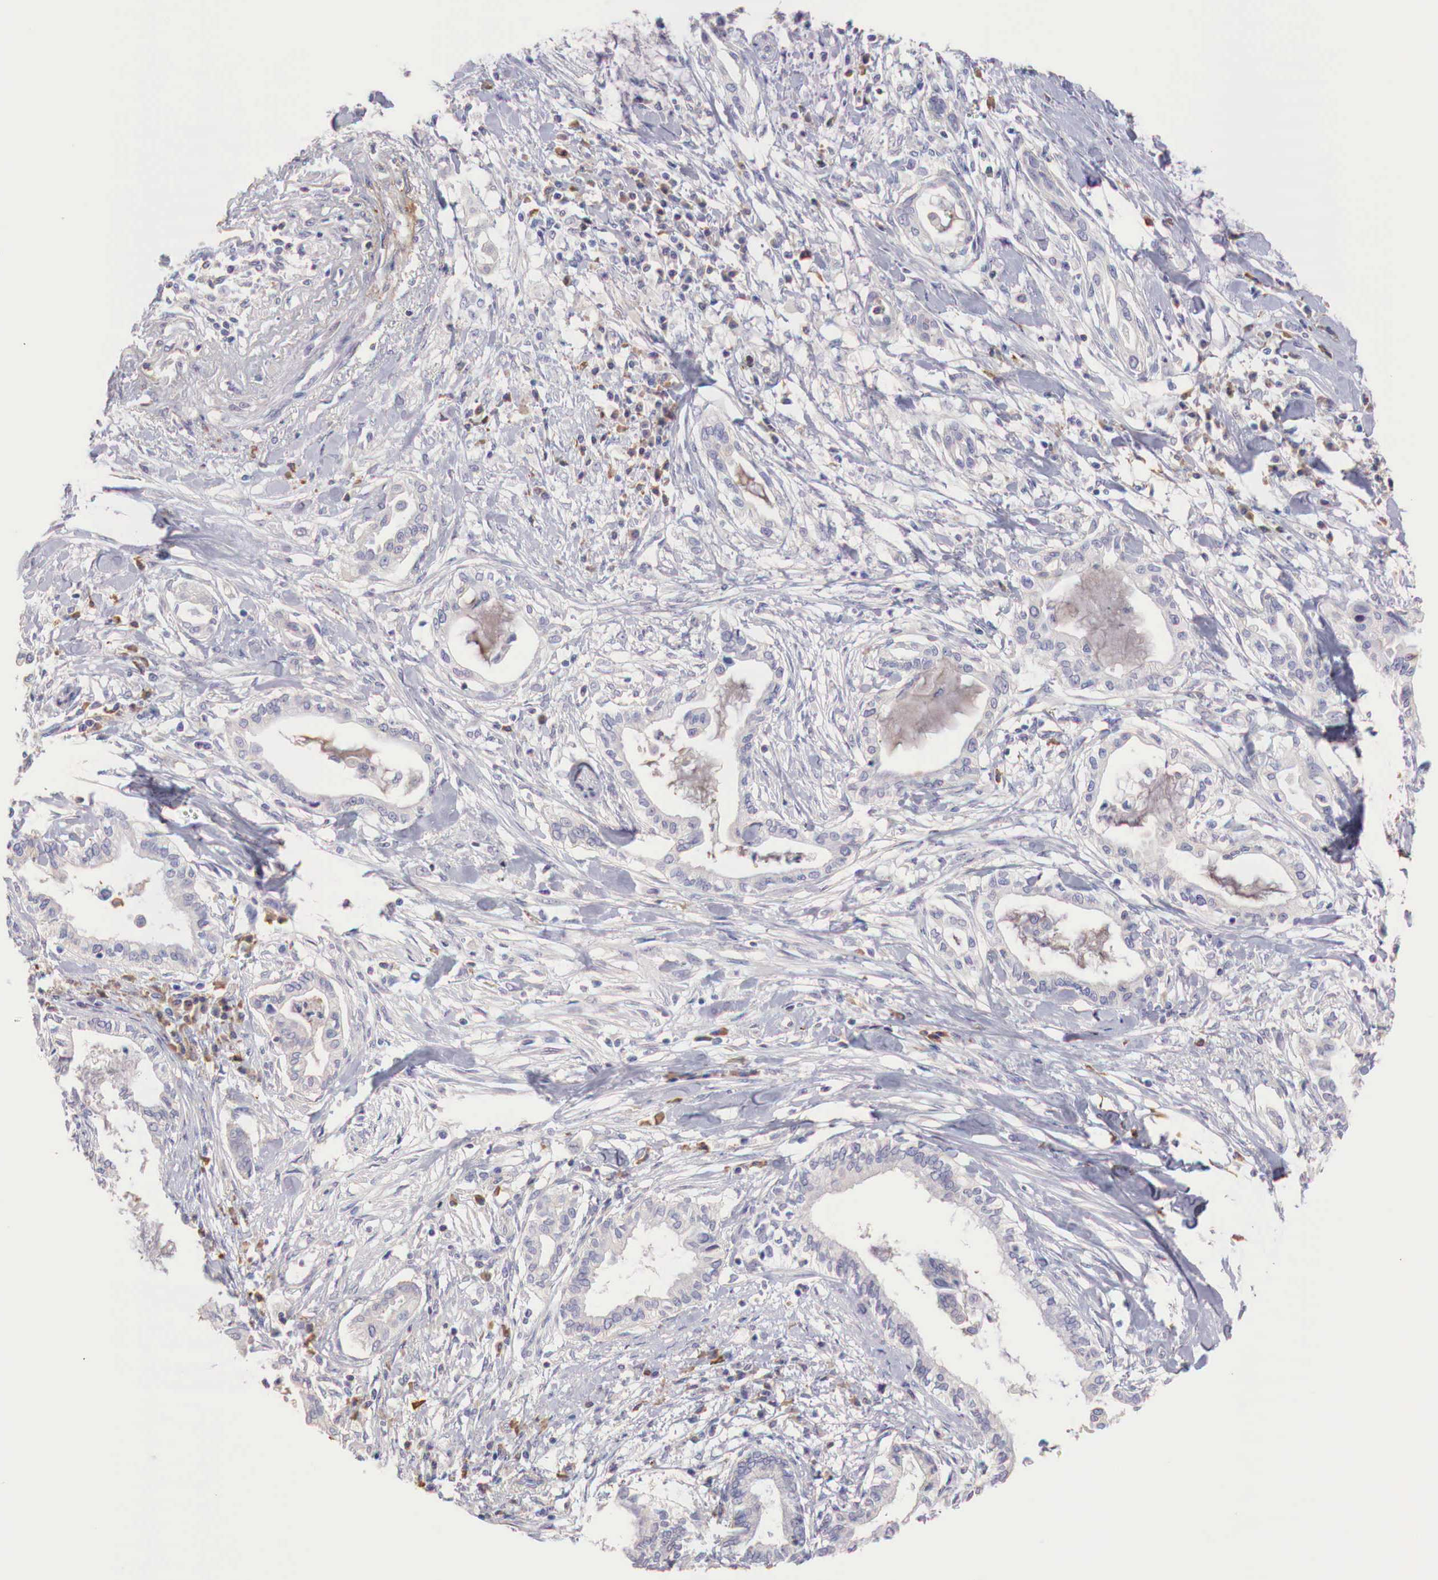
{"staining": {"intensity": "weak", "quantity": "<25%", "location": "cytoplasmic/membranous"}, "tissue": "pancreatic cancer", "cell_type": "Tumor cells", "image_type": "cancer", "snomed": [{"axis": "morphology", "description": "Adenocarcinoma, NOS"}, {"axis": "topography", "description": "Pancreas"}], "caption": "A micrograph of pancreatic cancer (adenocarcinoma) stained for a protein exhibits no brown staining in tumor cells.", "gene": "XPNPEP2", "patient": {"sex": "female", "age": 64}}